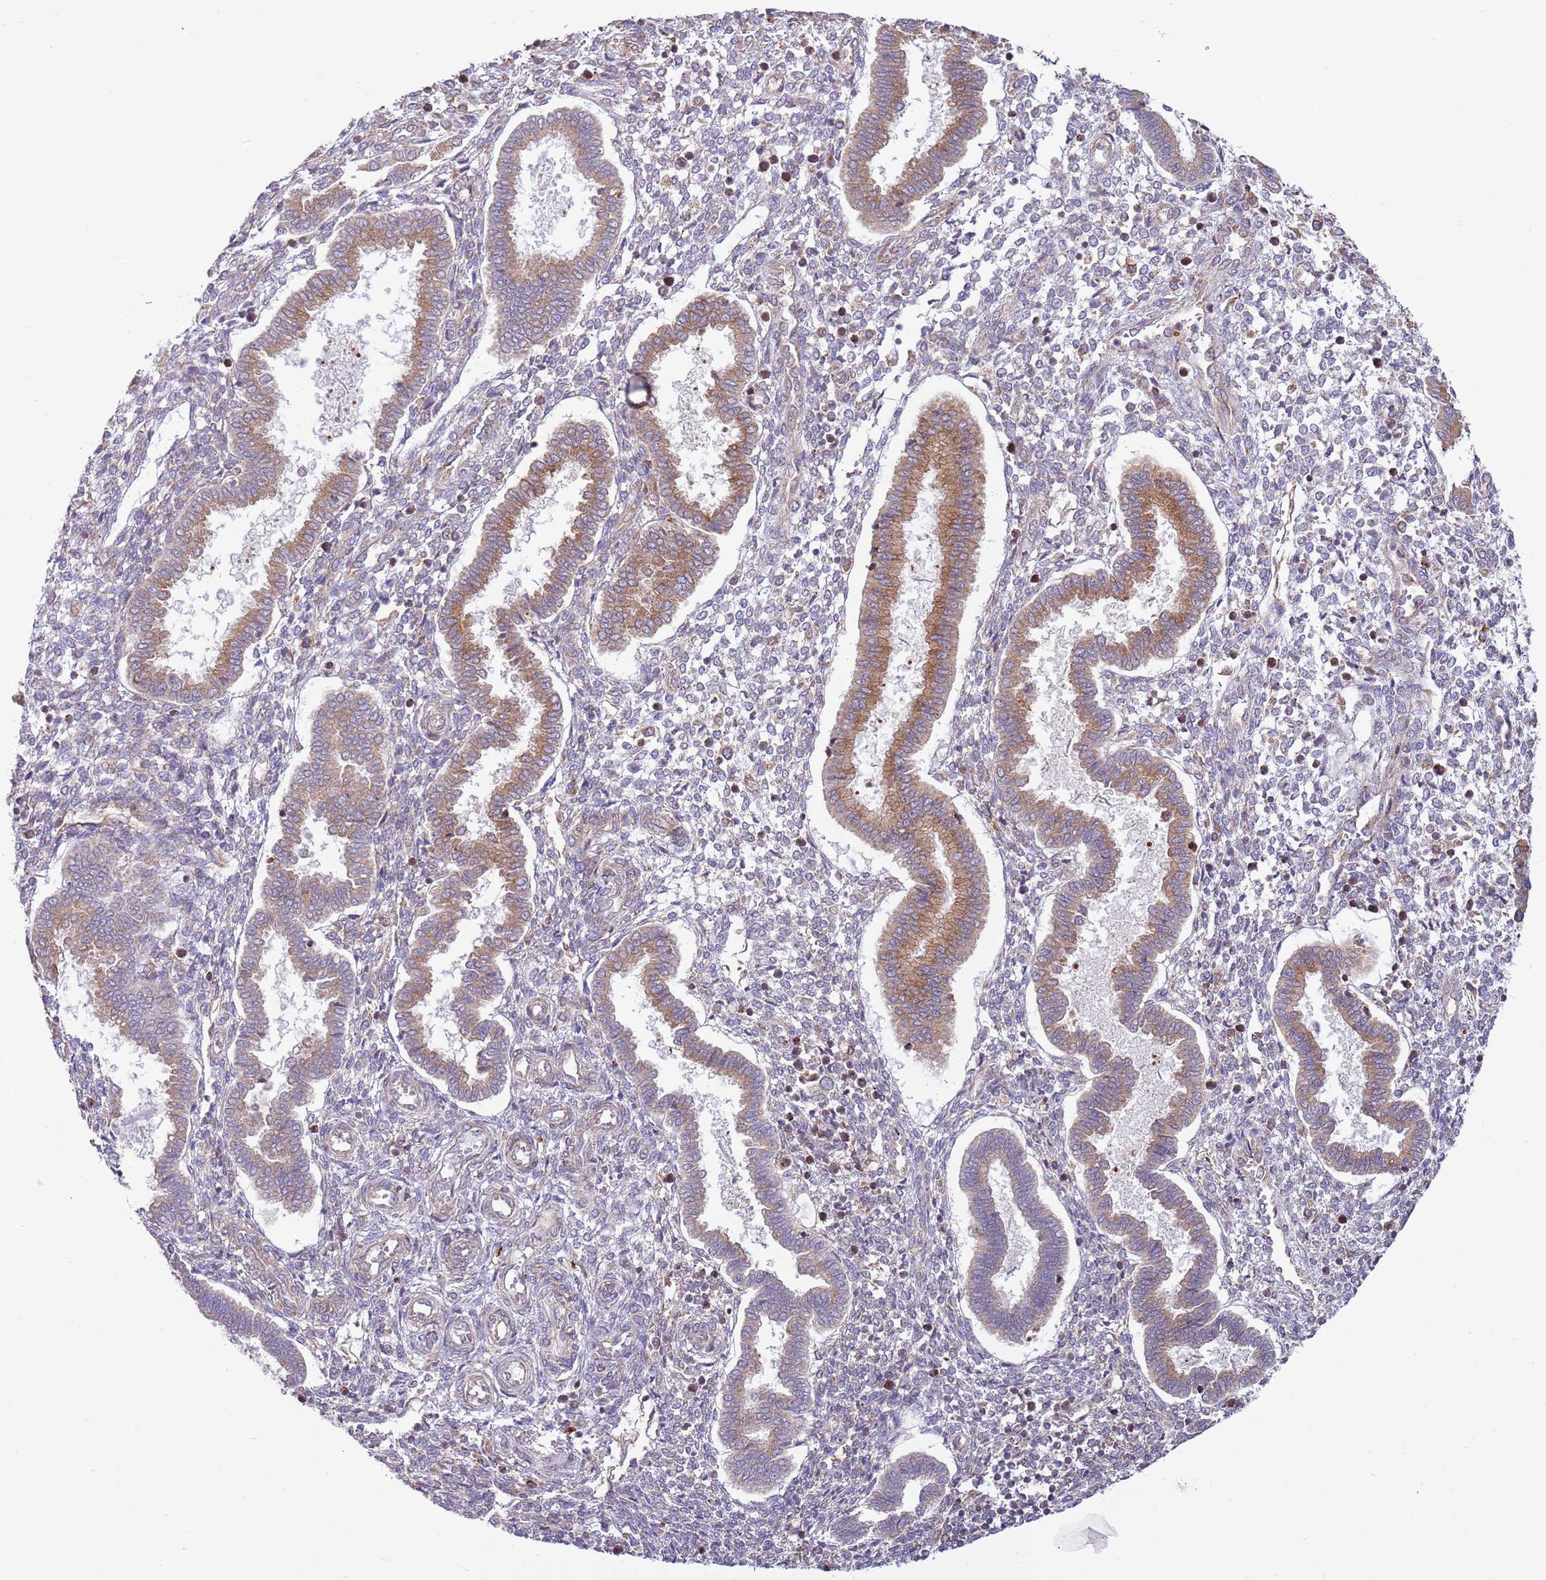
{"staining": {"intensity": "negative", "quantity": "none", "location": "none"}, "tissue": "endometrium", "cell_type": "Cells in endometrial stroma", "image_type": "normal", "snomed": [{"axis": "morphology", "description": "Normal tissue, NOS"}, {"axis": "topography", "description": "Endometrium"}], "caption": "This is a photomicrograph of immunohistochemistry staining of benign endometrium, which shows no expression in cells in endometrial stroma.", "gene": "DAND5", "patient": {"sex": "female", "age": 24}}